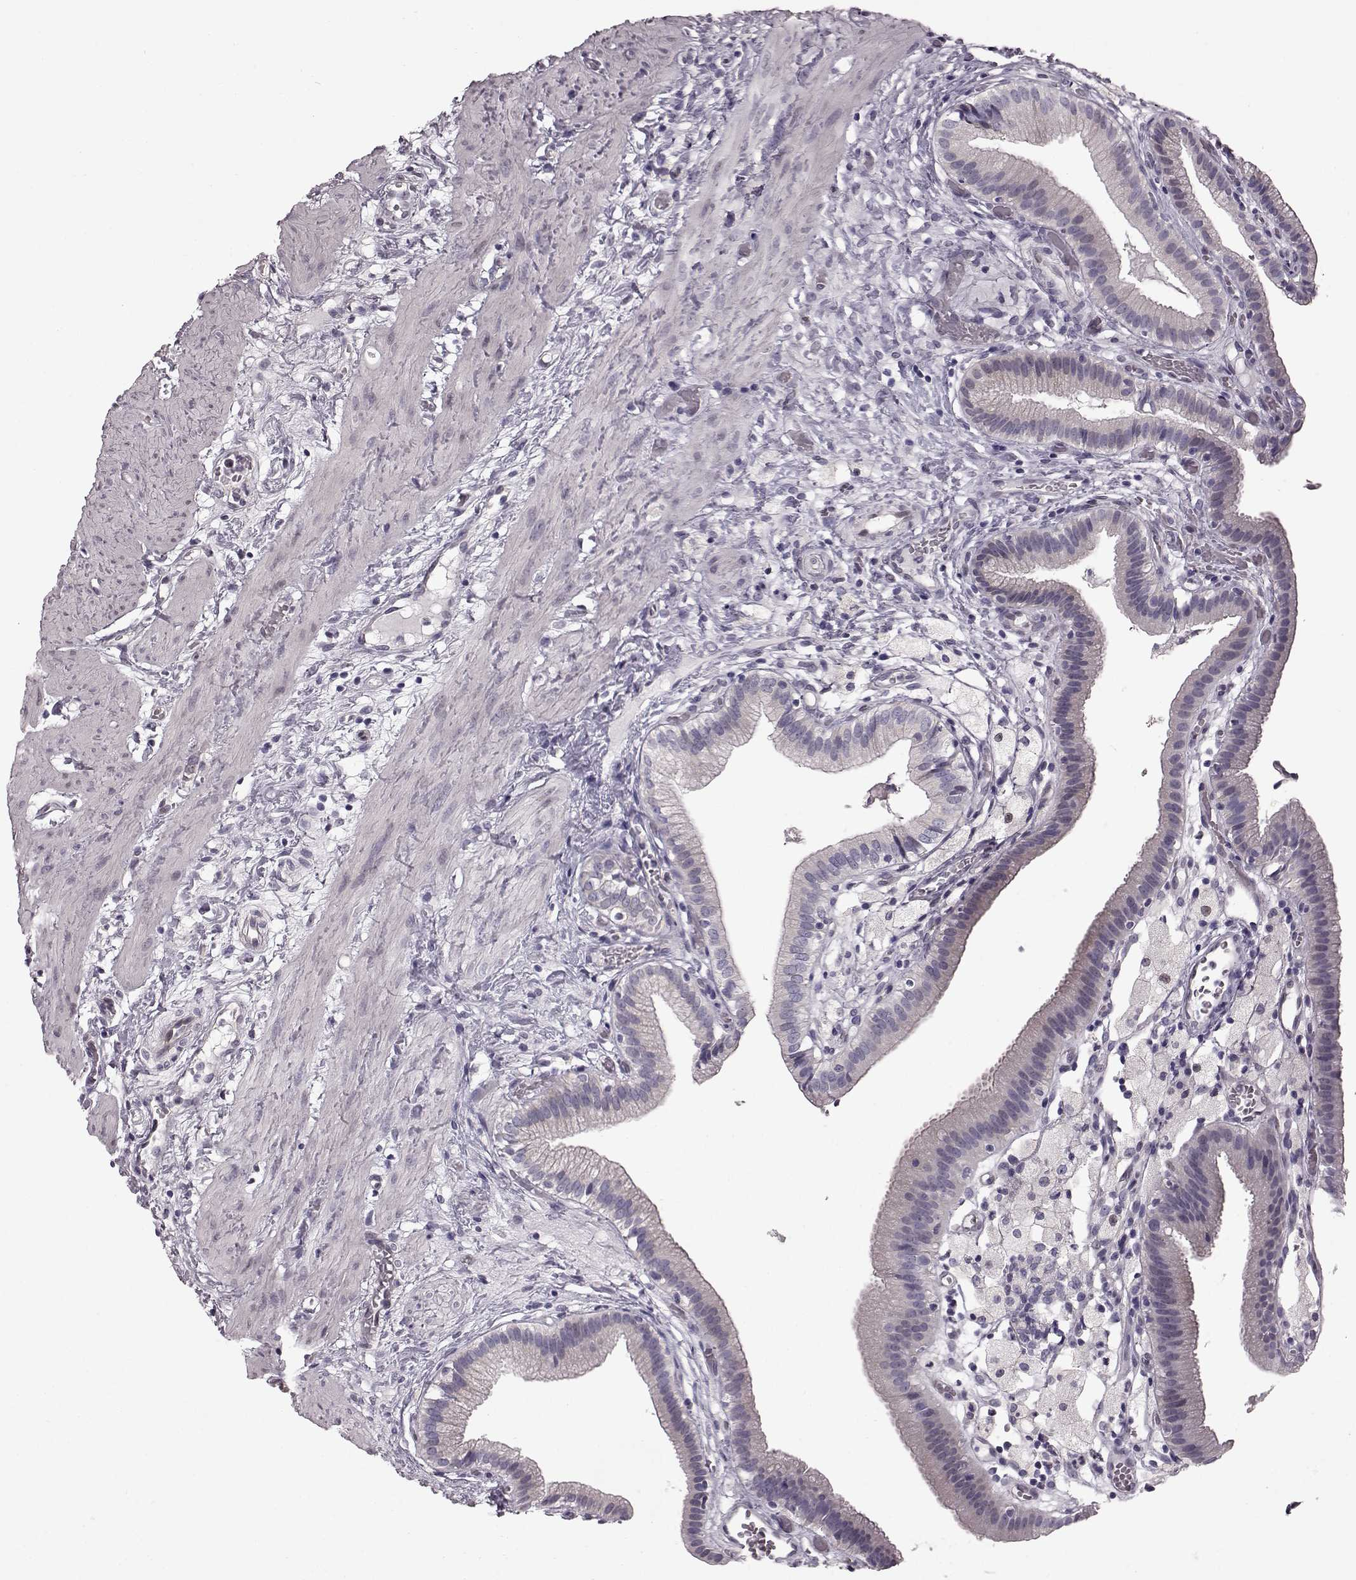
{"staining": {"intensity": "negative", "quantity": "none", "location": "none"}, "tissue": "gallbladder", "cell_type": "Glandular cells", "image_type": "normal", "snomed": [{"axis": "morphology", "description": "Normal tissue, NOS"}, {"axis": "topography", "description": "Gallbladder"}], "caption": "This is a micrograph of immunohistochemistry staining of benign gallbladder, which shows no expression in glandular cells. (DAB immunohistochemistry, high magnification).", "gene": "TCHHL1", "patient": {"sex": "female", "age": 24}}